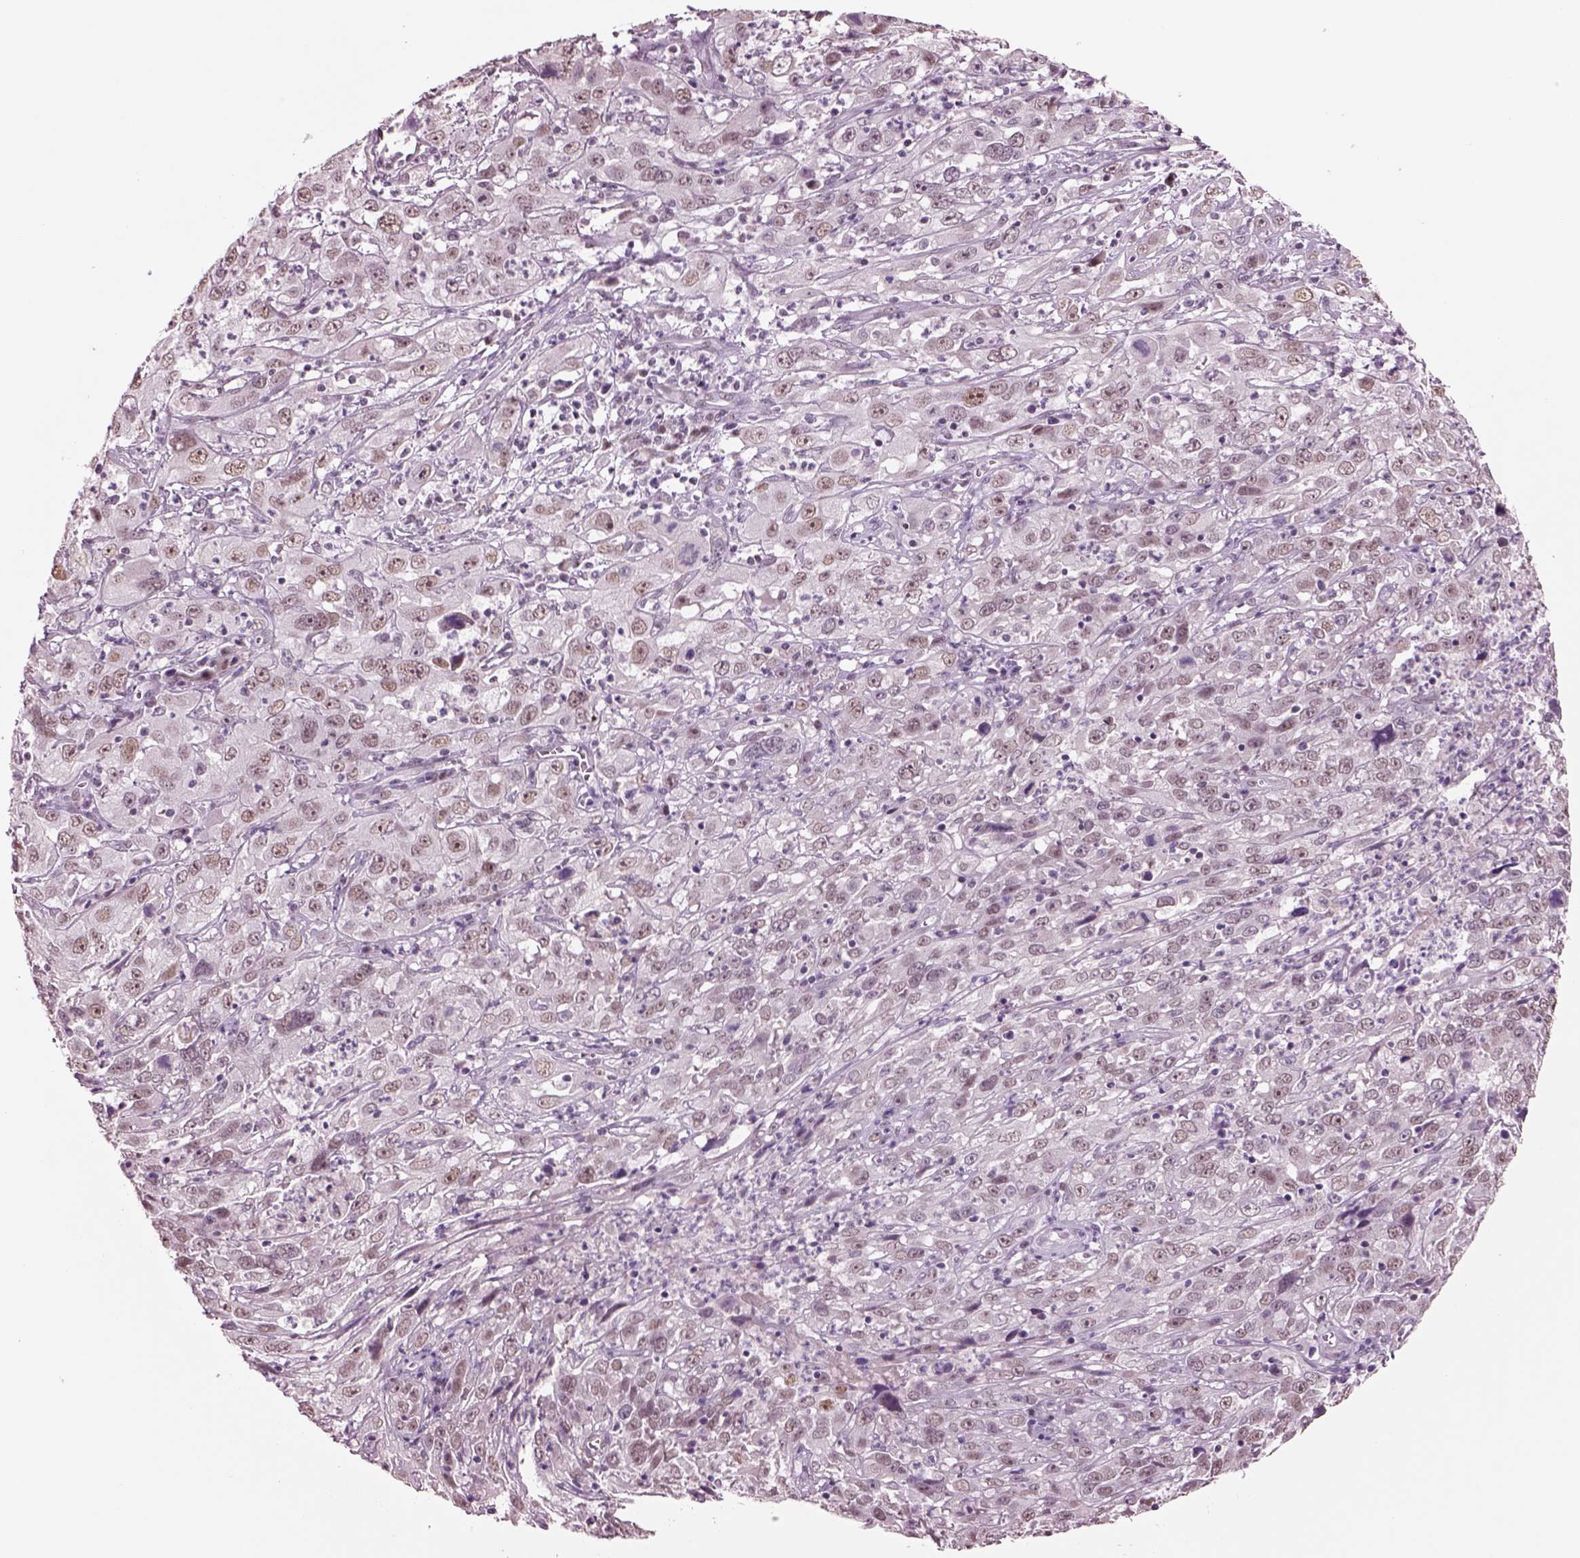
{"staining": {"intensity": "weak", "quantity": ">75%", "location": "nuclear"}, "tissue": "cervical cancer", "cell_type": "Tumor cells", "image_type": "cancer", "snomed": [{"axis": "morphology", "description": "Squamous cell carcinoma, NOS"}, {"axis": "topography", "description": "Cervix"}], "caption": "Cervical cancer (squamous cell carcinoma) tissue shows weak nuclear expression in approximately >75% of tumor cells, visualized by immunohistochemistry.", "gene": "SEPHS1", "patient": {"sex": "female", "age": 32}}